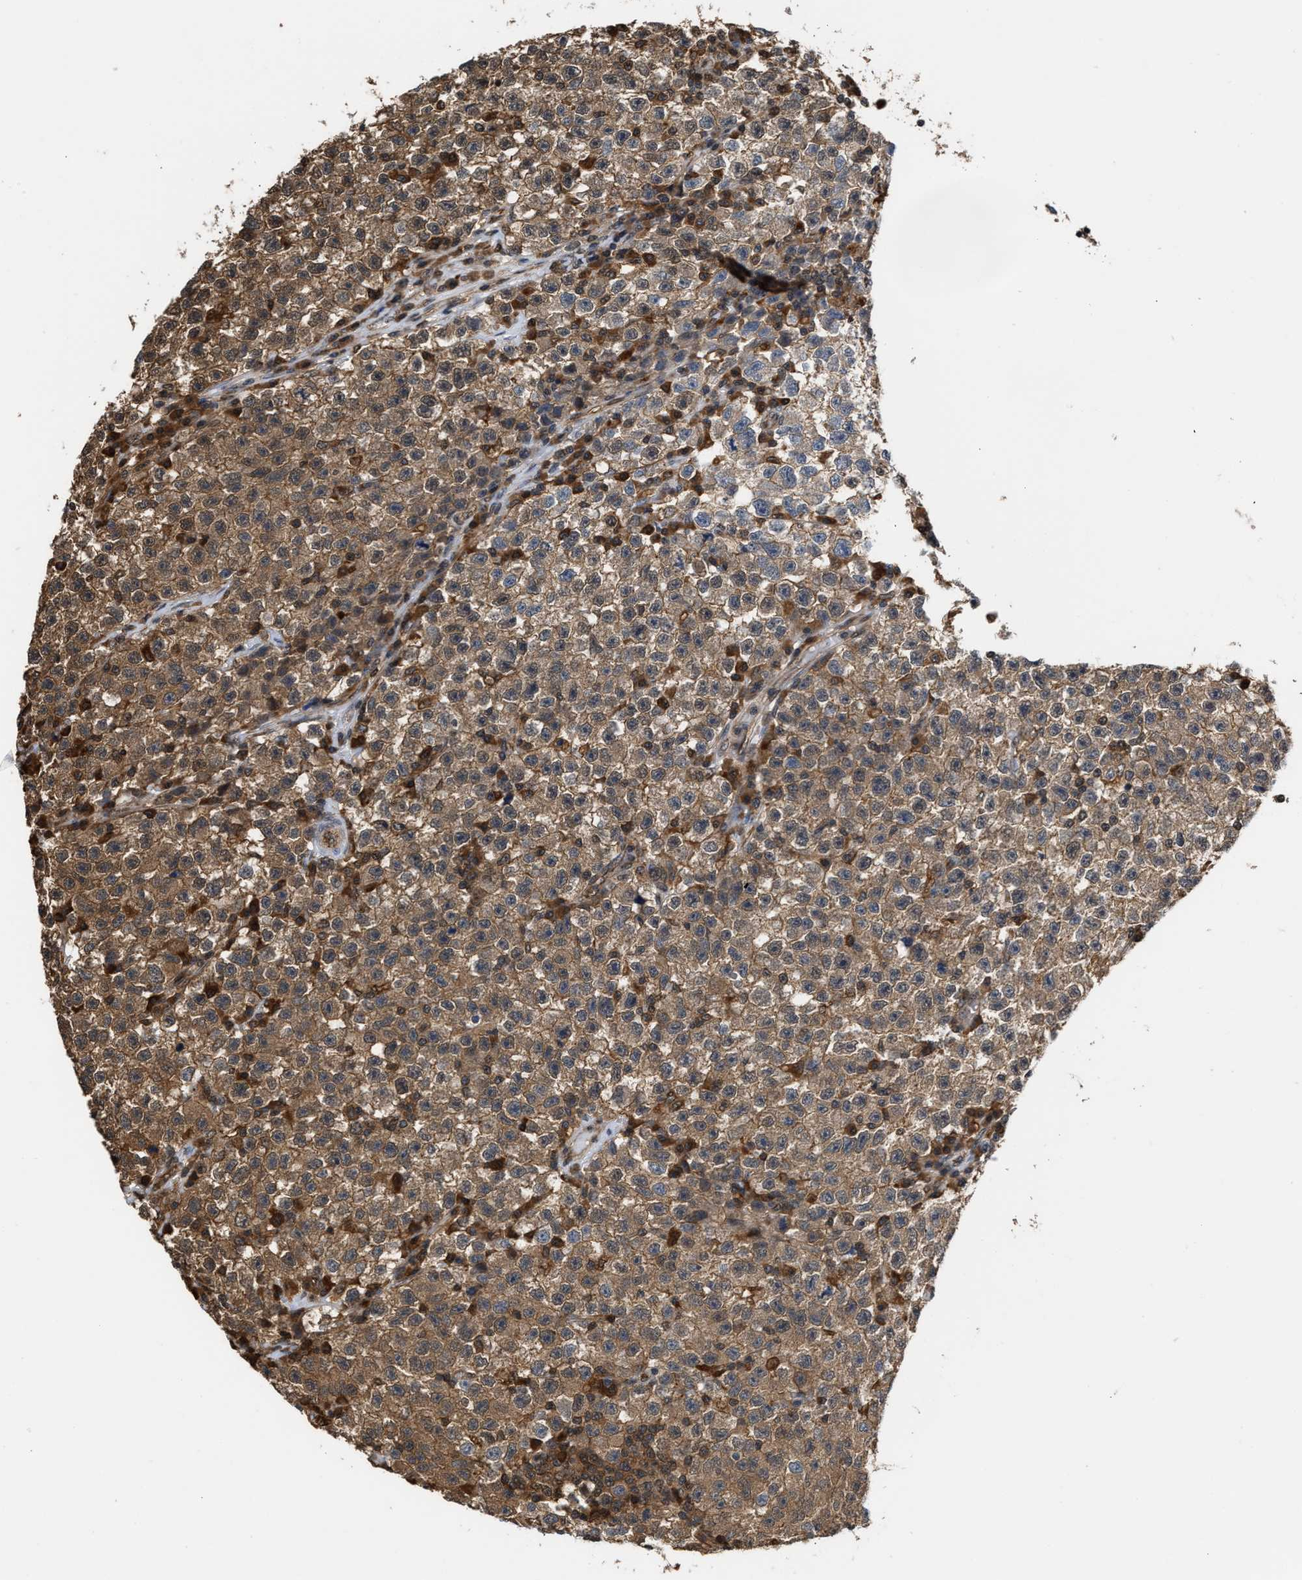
{"staining": {"intensity": "weak", "quantity": ">75%", "location": "cytoplasmic/membranous"}, "tissue": "testis cancer", "cell_type": "Tumor cells", "image_type": "cancer", "snomed": [{"axis": "morphology", "description": "Seminoma, NOS"}, {"axis": "topography", "description": "Testis"}], "caption": "A photomicrograph showing weak cytoplasmic/membranous expression in approximately >75% of tumor cells in seminoma (testis), as visualized by brown immunohistochemical staining.", "gene": "SCAI", "patient": {"sex": "male", "age": 22}}